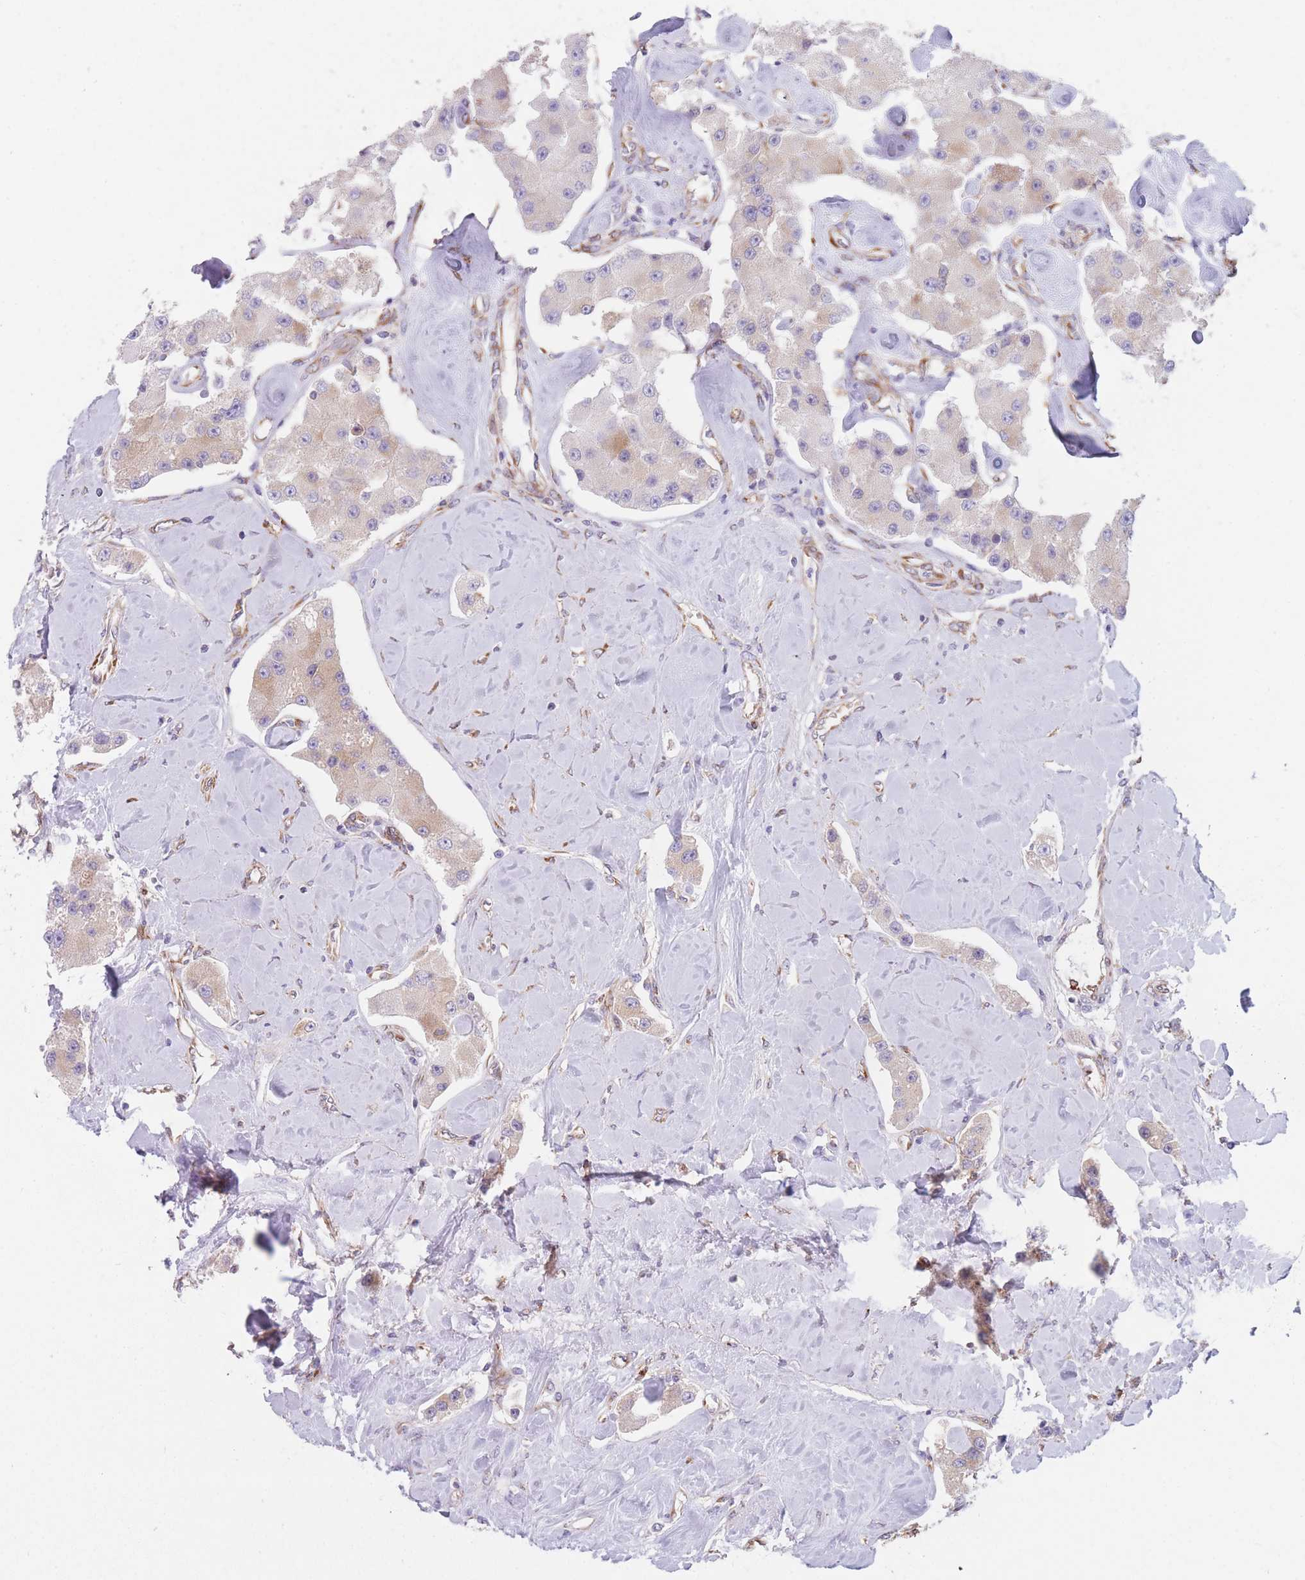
{"staining": {"intensity": "weak", "quantity": "25%-75%", "location": "cytoplasmic/membranous"}, "tissue": "carcinoid", "cell_type": "Tumor cells", "image_type": "cancer", "snomed": [{"axis": "morphology", "description": "Carcinoid, malignant, NOS"}, {"axis": "topography", "description": "Pancreas"}], "caption": "Immunohistochemistry (IHC) photomicrograph of human carcinoid (malignant) stained for a protein (brown), which demonstrates low levels of weak cytoplasmic/membranous staining in about 25%-75% of tumor cells.", "gene": "AK9", "patient": {"sex": "male", "age": 41}}